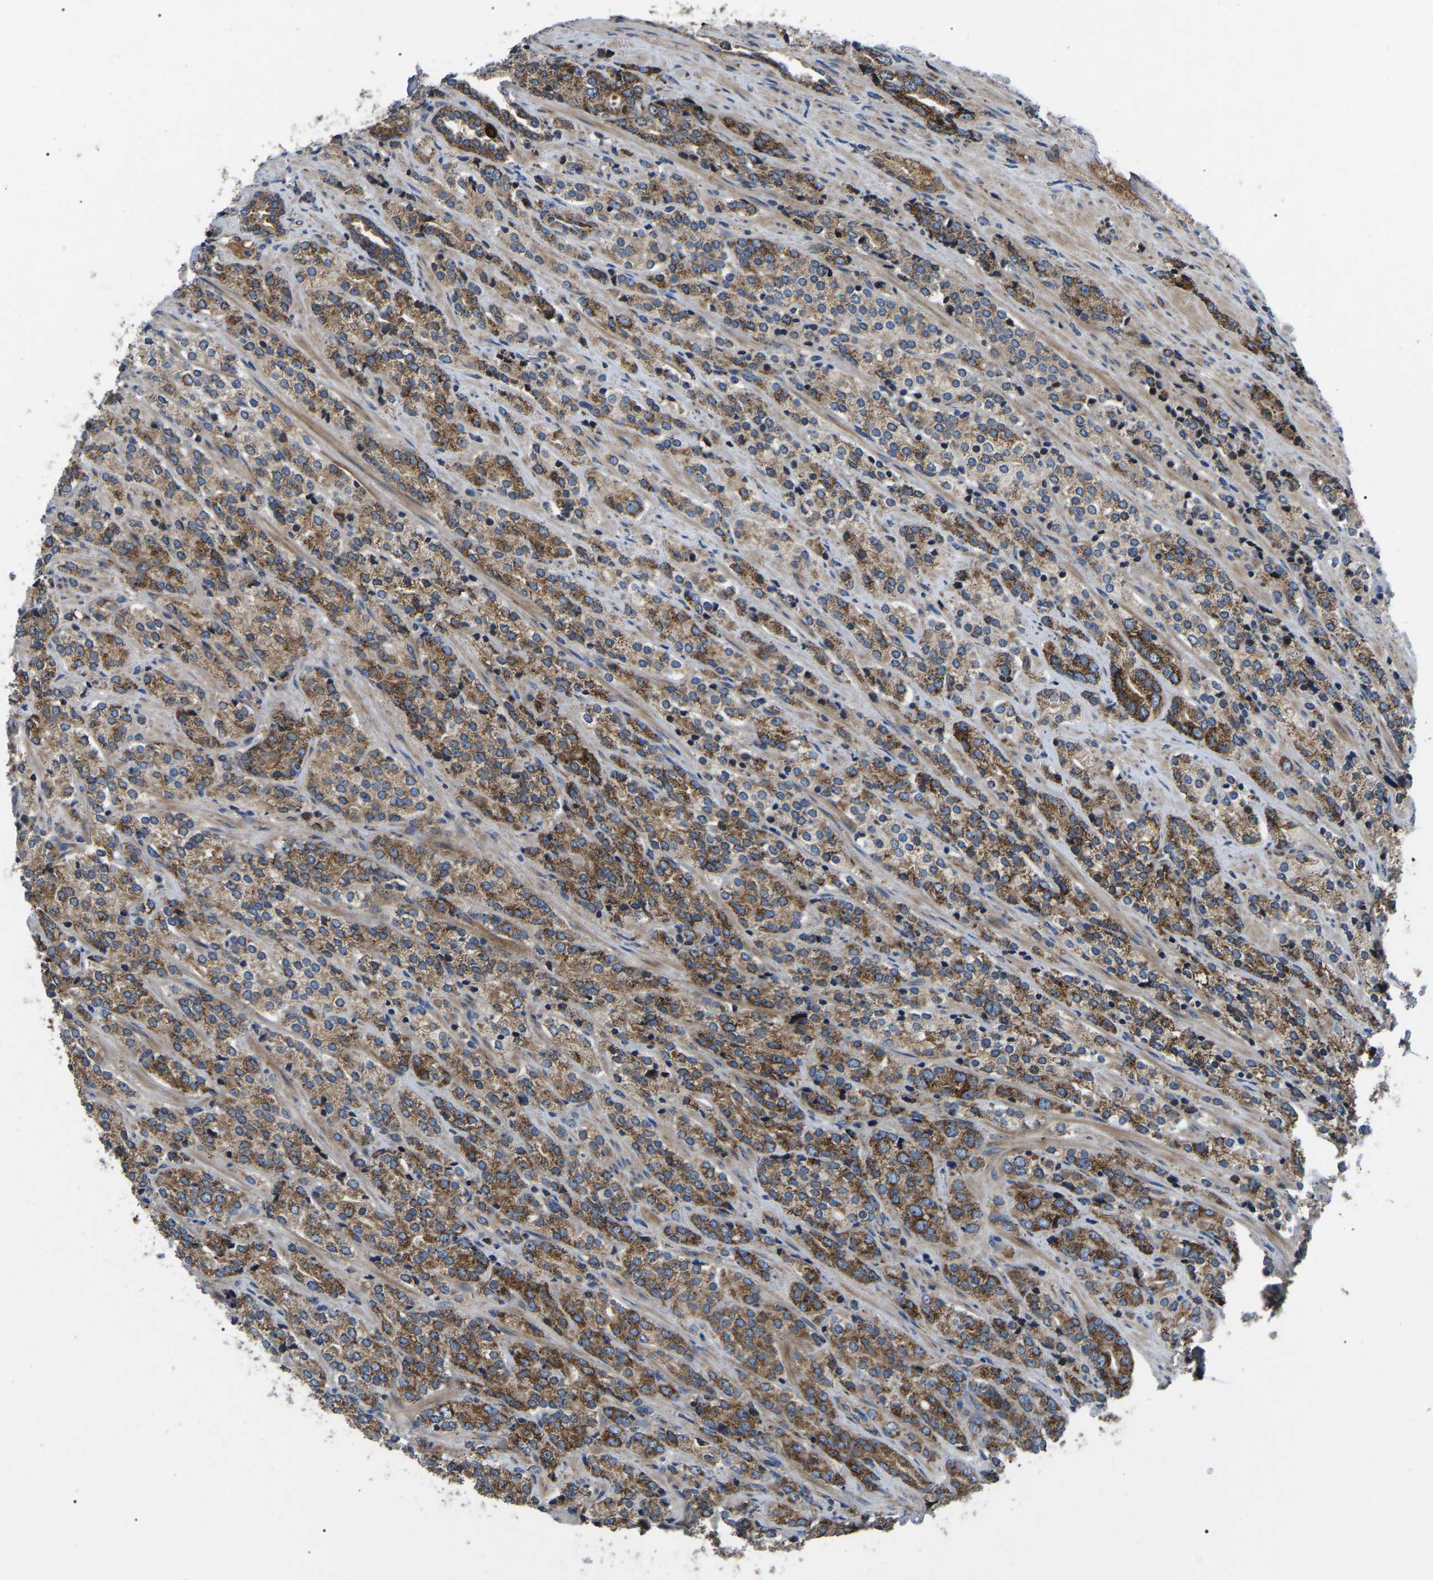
{"staining": {"intensity": "moderate", "quantity": ">75%", "location": "cytoplasmic/membranous"}, "tissue": "prostate cancer", "cell_type": "Tumor cells", "image_type": "cancer", "snomed": [{"axis": "morphology", "description": "Adenocarcinoma, High grade"}, {"axis": "topography", "description": "Prostate"}], "caption": "Immunohistochemical staining of prostate cancer exhibits medium levels of moderate cytoplasmic/membranous positivity in approximately >75% of tumor cells. Ihc stains the protein in brown and the nuclei are stained blue.", "gene": "PPM1E", "patient": {"sex": "male", "age": 71}}